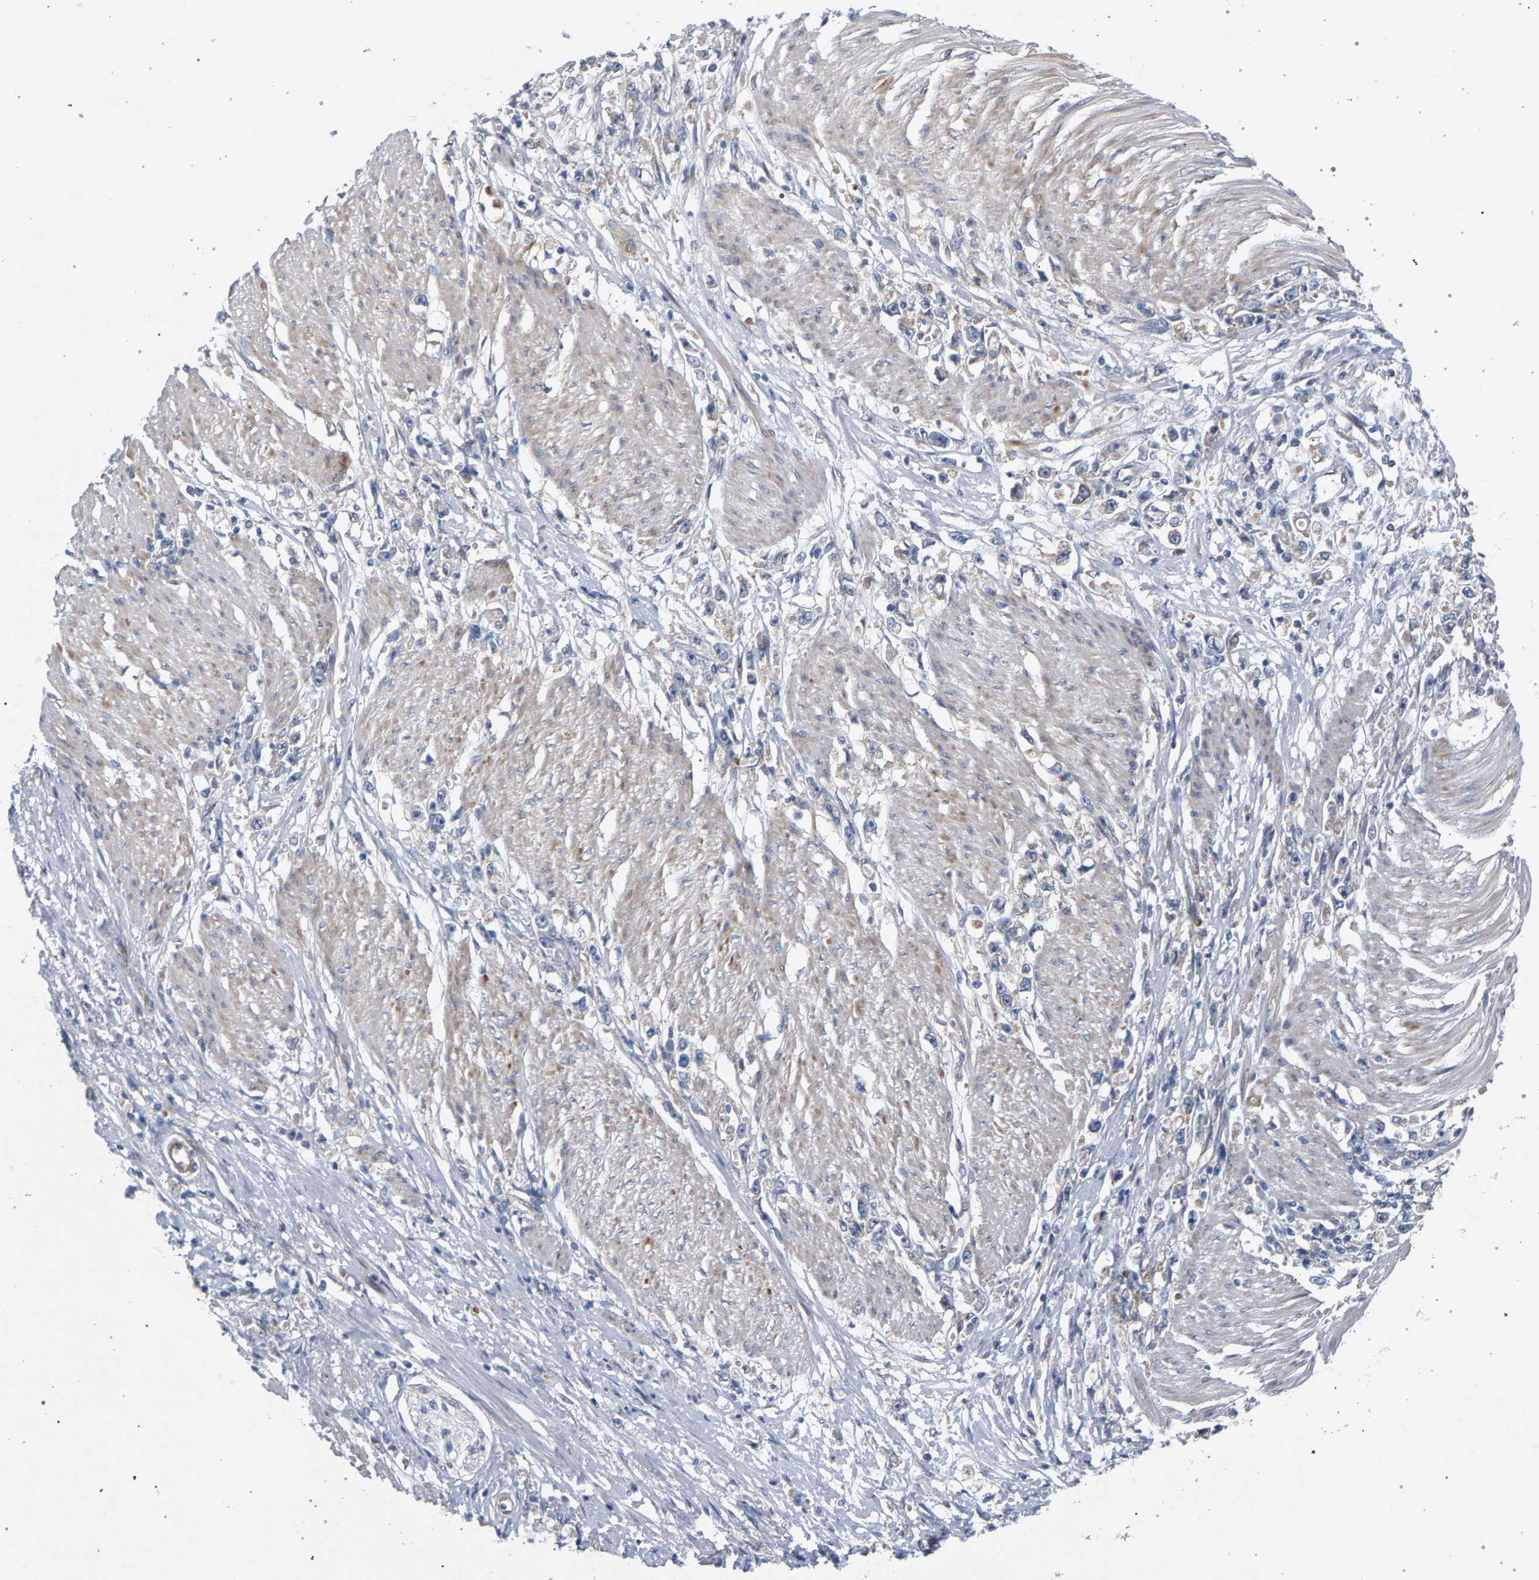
{"staining": {"intensity": "negative", "quantity": "none", "location": "none"}, "tissue": "stomach cancer", "cell_type": "Tumor cells", "image_type": "cancer", "snomed": [{"axis": "morphology", "description": "Adenocarcinoma, NOS"}, {"axis": "topography", "description": "Stomach"}], "caption": "IHC histopathology image of stomach cancer (adenocarcinoma) stained for a protein (brown), which reveals no positivity in tumor cells.", "gene": "MAMDC2", "patient": {"sex": "female", "age": 59}}